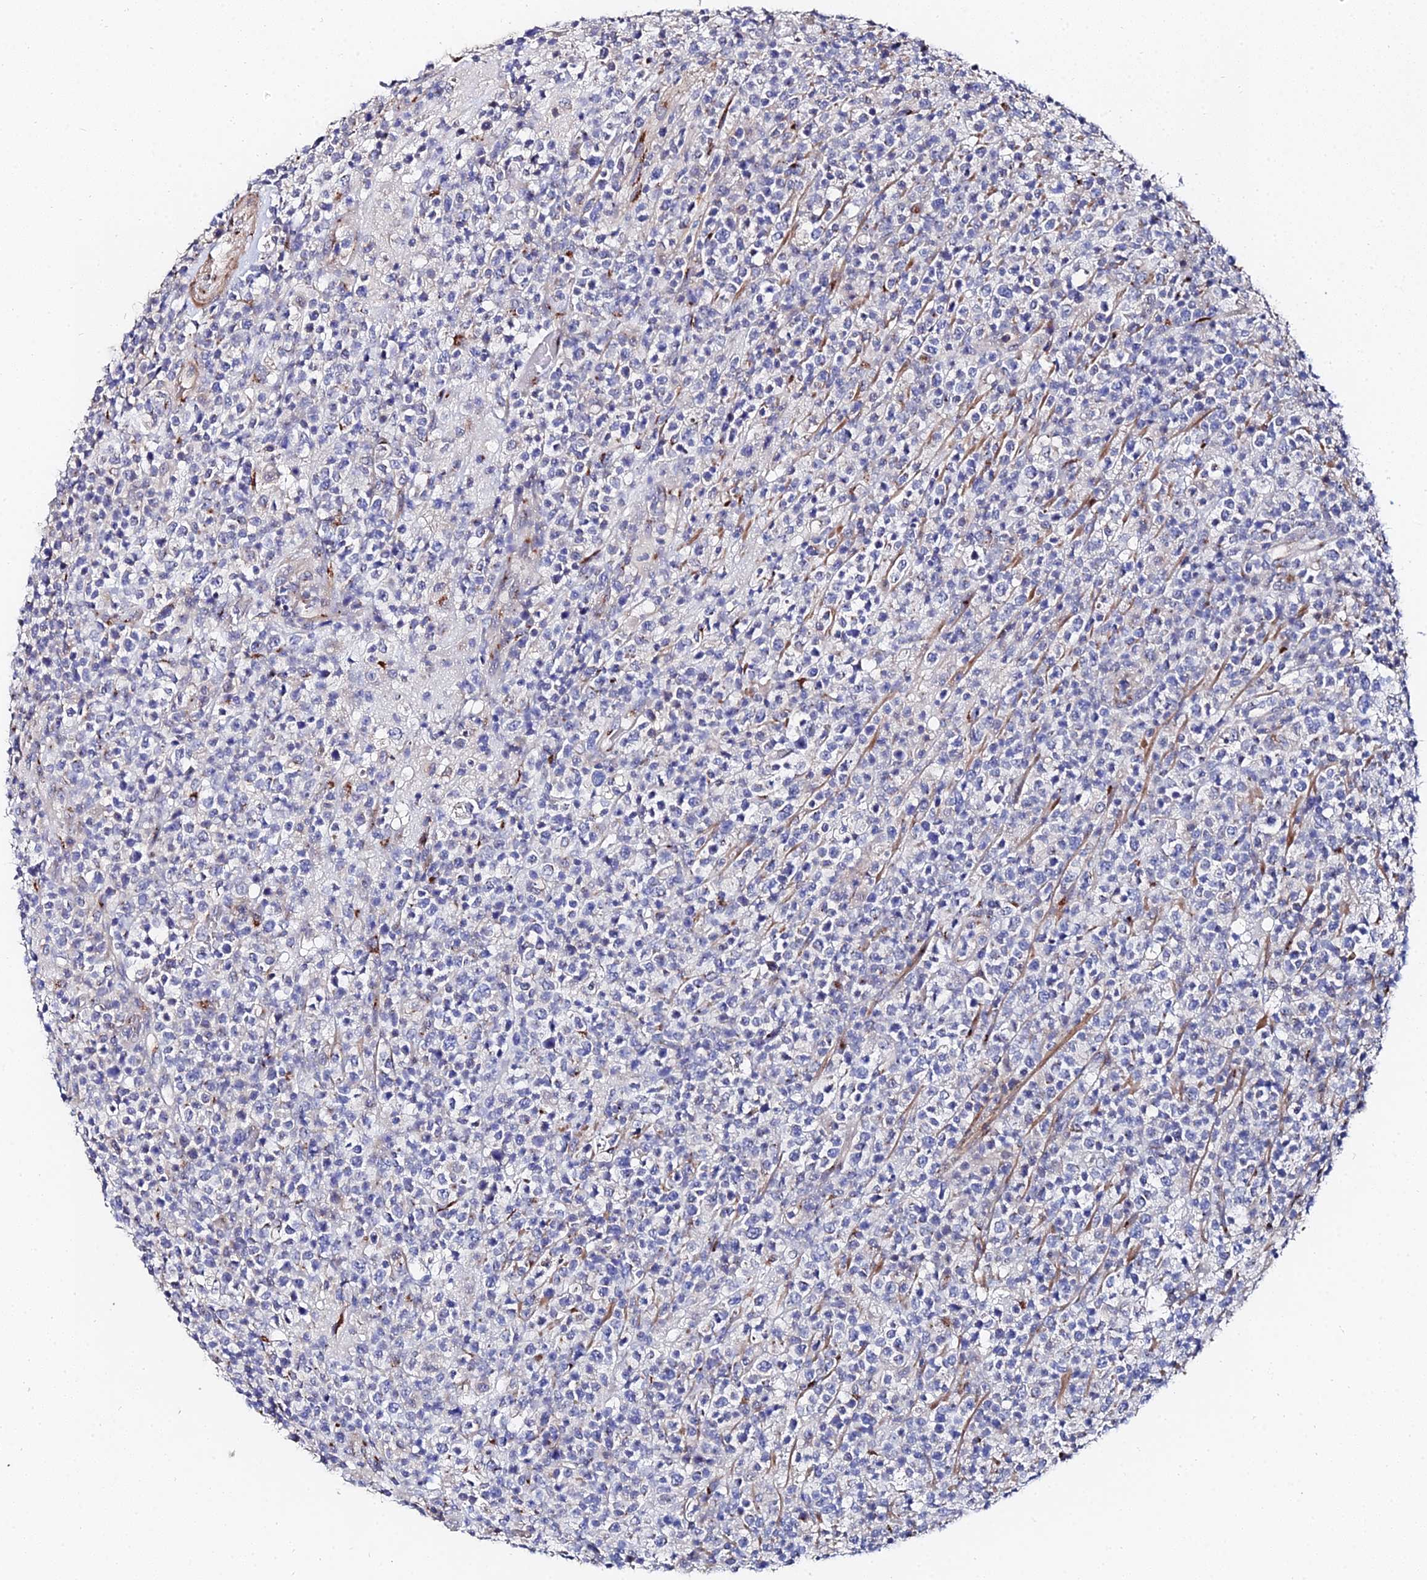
{"staining": {"intensity": "negative", "quantity": "none", "location": "none"}, "tissue": "lymphoma", "cell_type": "Tumor cells", "image_type": "cancer", "snomed": [{"axis": "morphology", "description": "Malignant lymphoma, non-Hodgkin's type, High grade"}, {"axis": "topography", "description": "Colon"}], "caption": "Lymphoma stained for a protein using IHC demonstrates no expression tumor cells.", "gene": "BORCS8", "patient": {"sex": "female", "age": 53}}